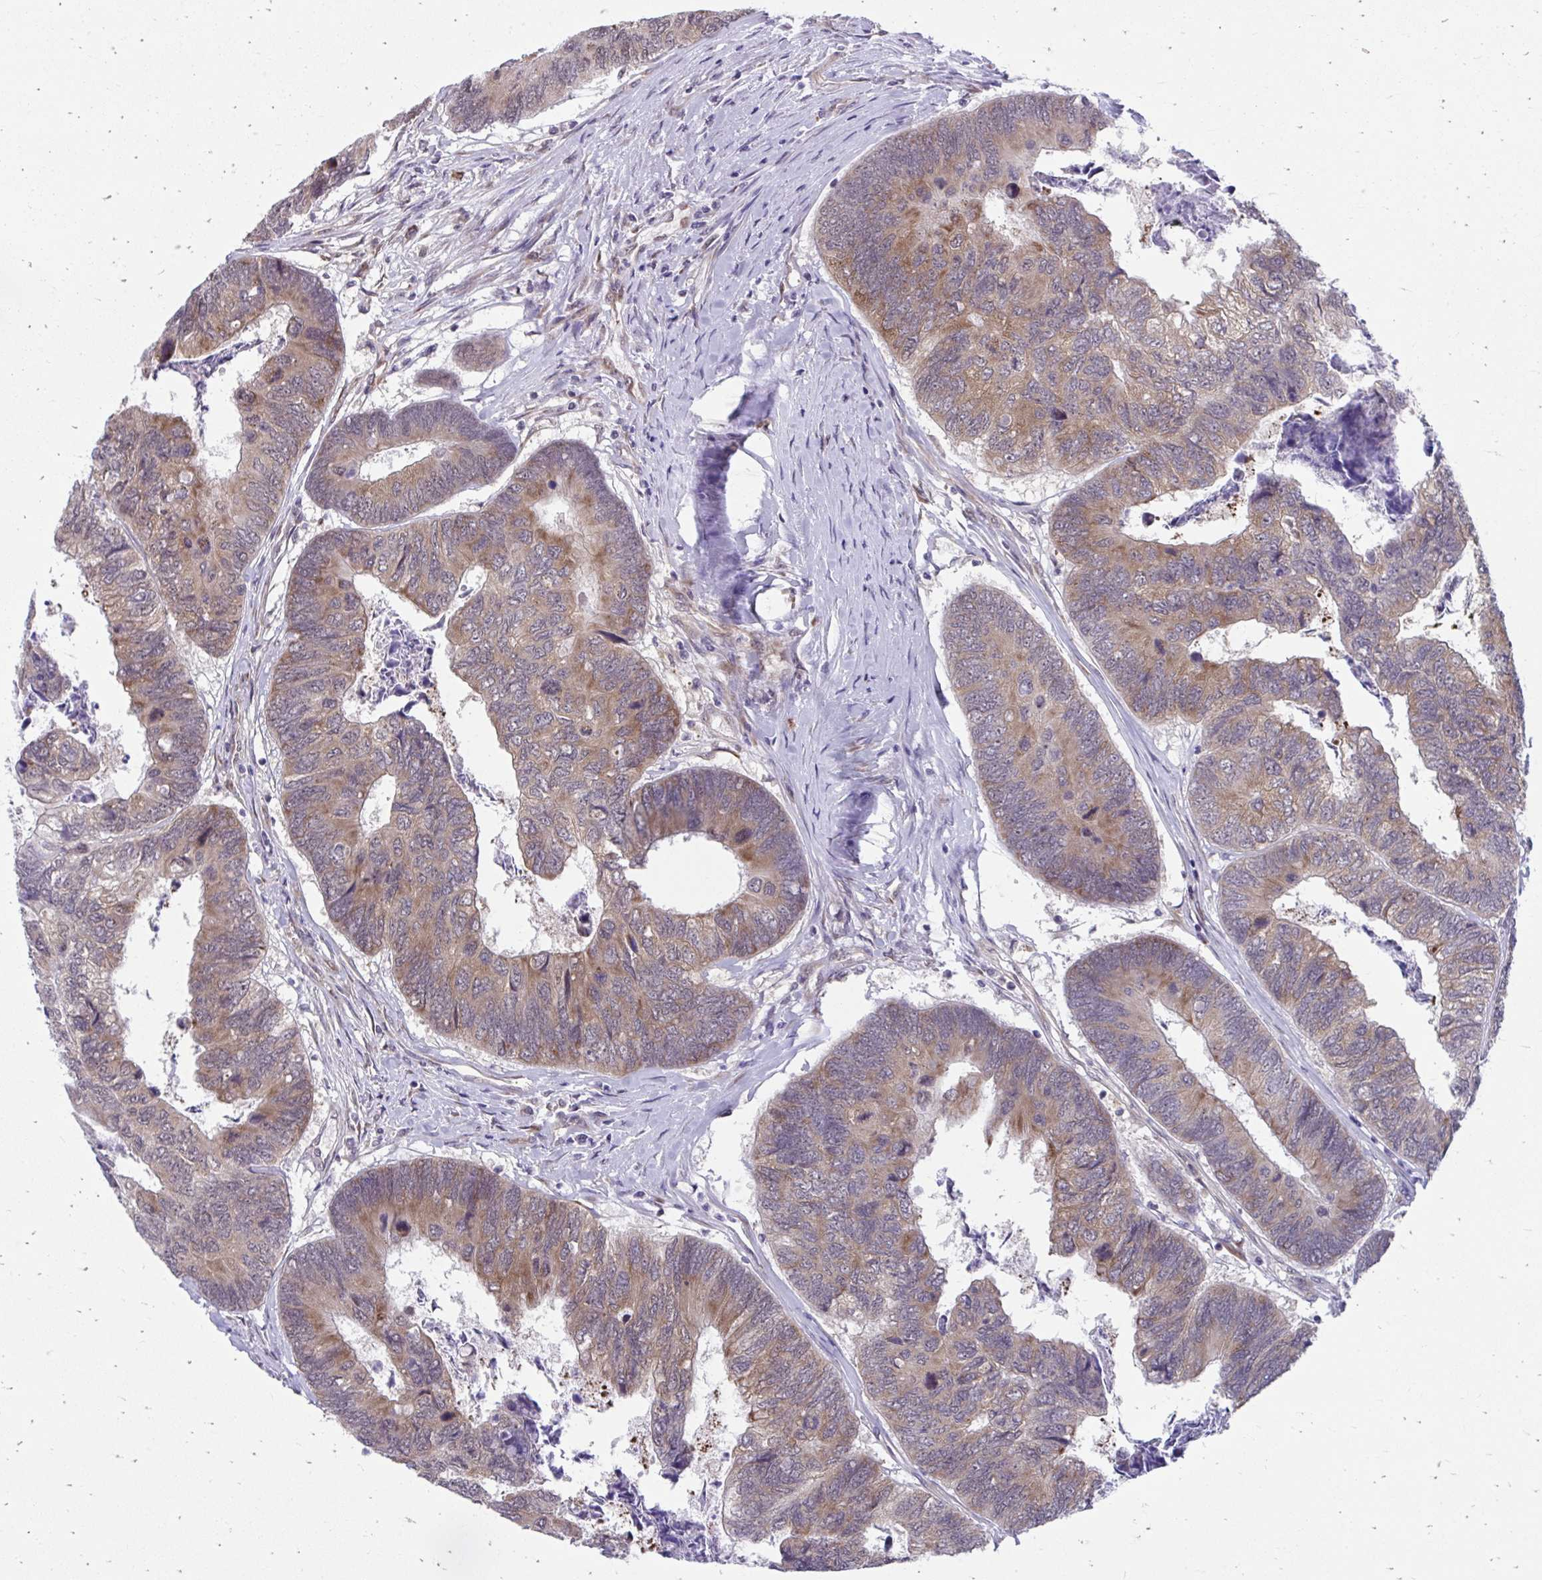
{"staining": {"intensity": "moderate", "quantity": ">75%", "location": "cytoplasmic/membranous"}, "tissue": "colorectal cancer", "cell_type": "Tumor cells", "image_type": "cancer", "snomed": [{"axis": "morphology", "description": "Adenocarcinoma, NOS"}, {"axis": "topography", "description": "Colon"}], "caption": "A medium amount of moderate cytoplasmic/membranous staining is seen in about >75% of tumor cells in colorectal adenocarcinoma tissue.", "gene": "SELENON", "patient": {"sex": "female", "age": 67}}